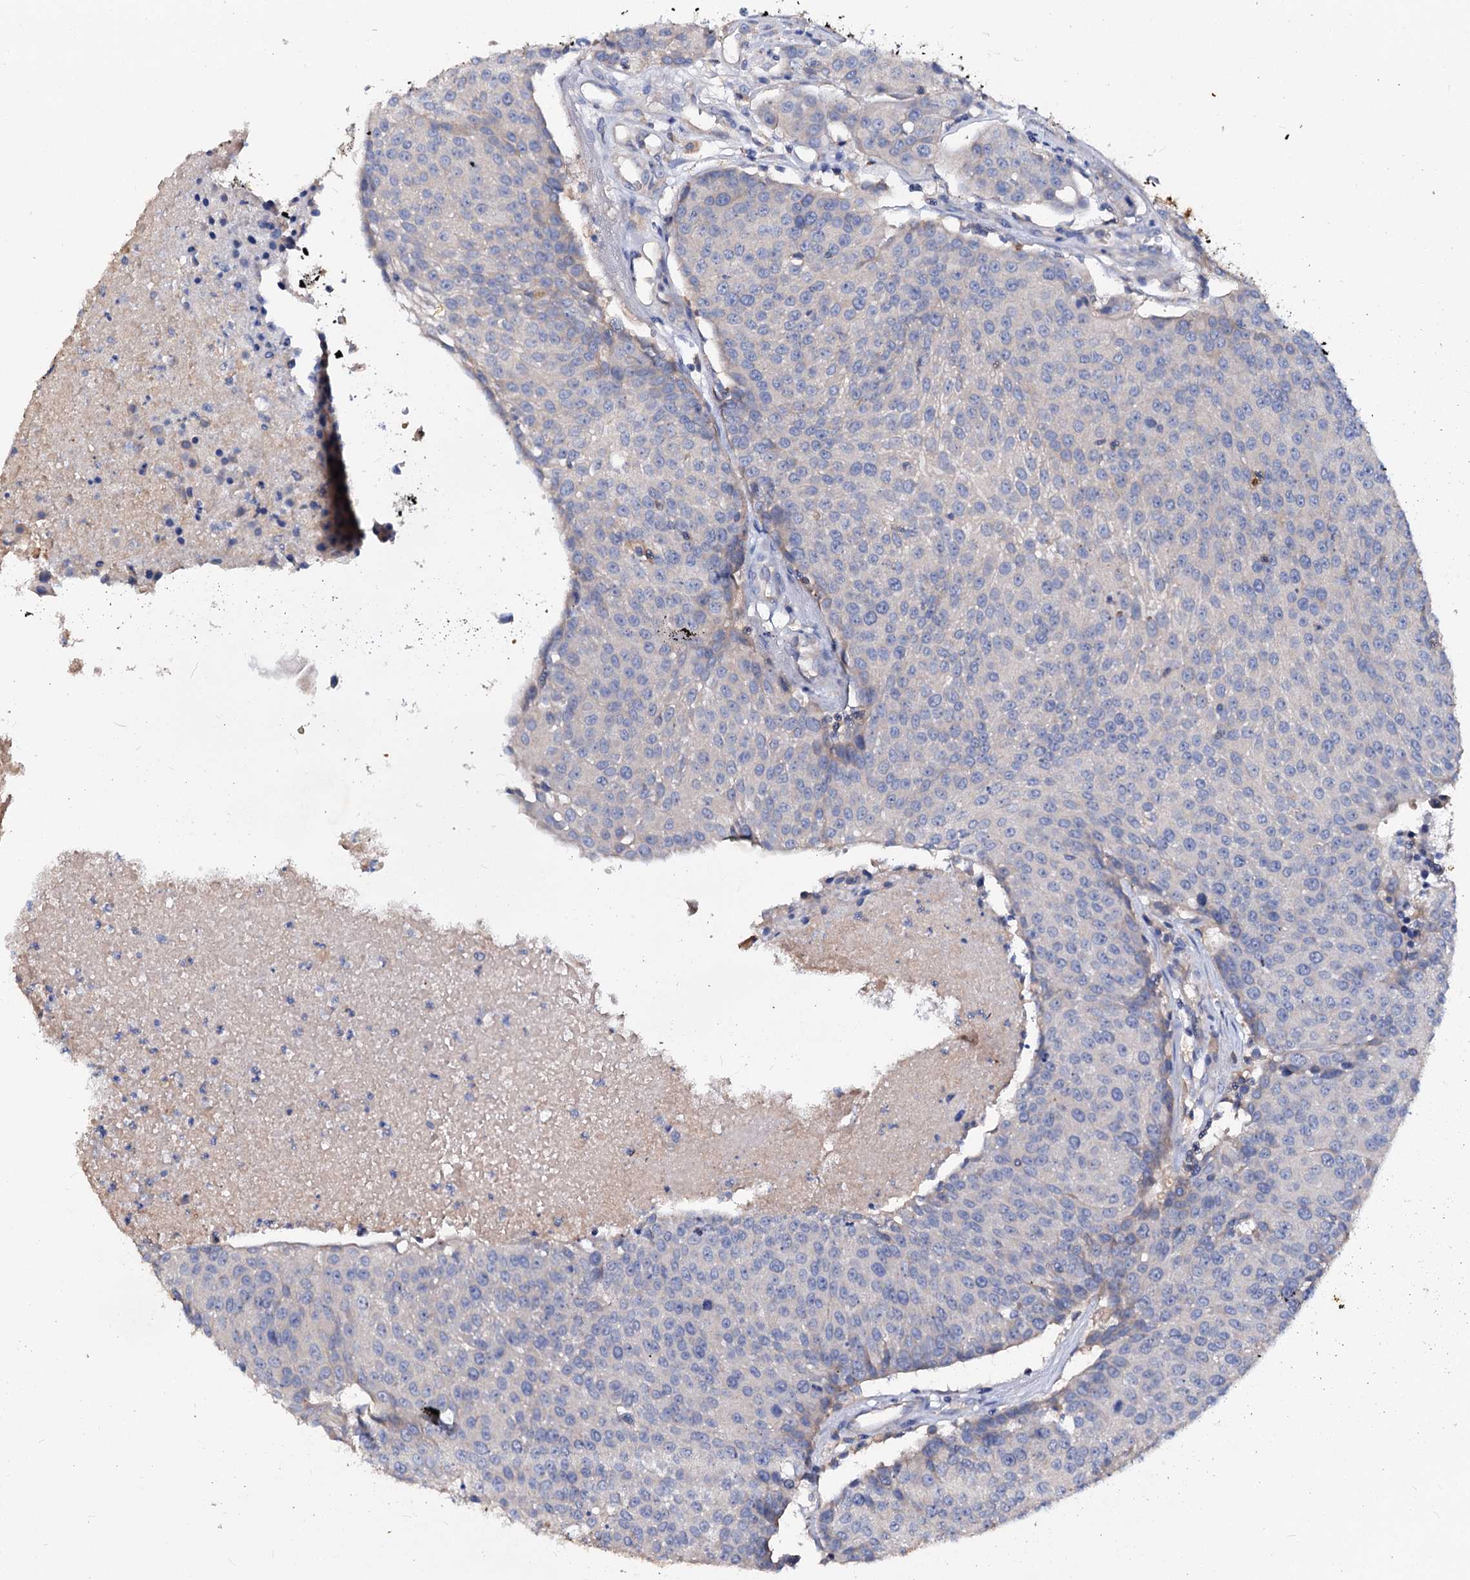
{"staining": {"intensity": "negative", "quantity": "none", "location": "none"}, "tissue": "urothelial cancer", "cell_type": "Tumor cells", "image_type": "cancer", "snomed": [{"axis": "morphology", "description": "Urothelial carcinoma, High grade"}, {"axis": "topography", "description": "Urinary bladder"}], "caption": "A high-resolution histopathology image shows immunohistochemistry staining of urothelial cancer, which displays no significant positivity in tumor cells. (DAB immunohistochemistry (IHC), high magnification).", "gene": "ACY3", "patient": {"sex": "female", "age": 85}}